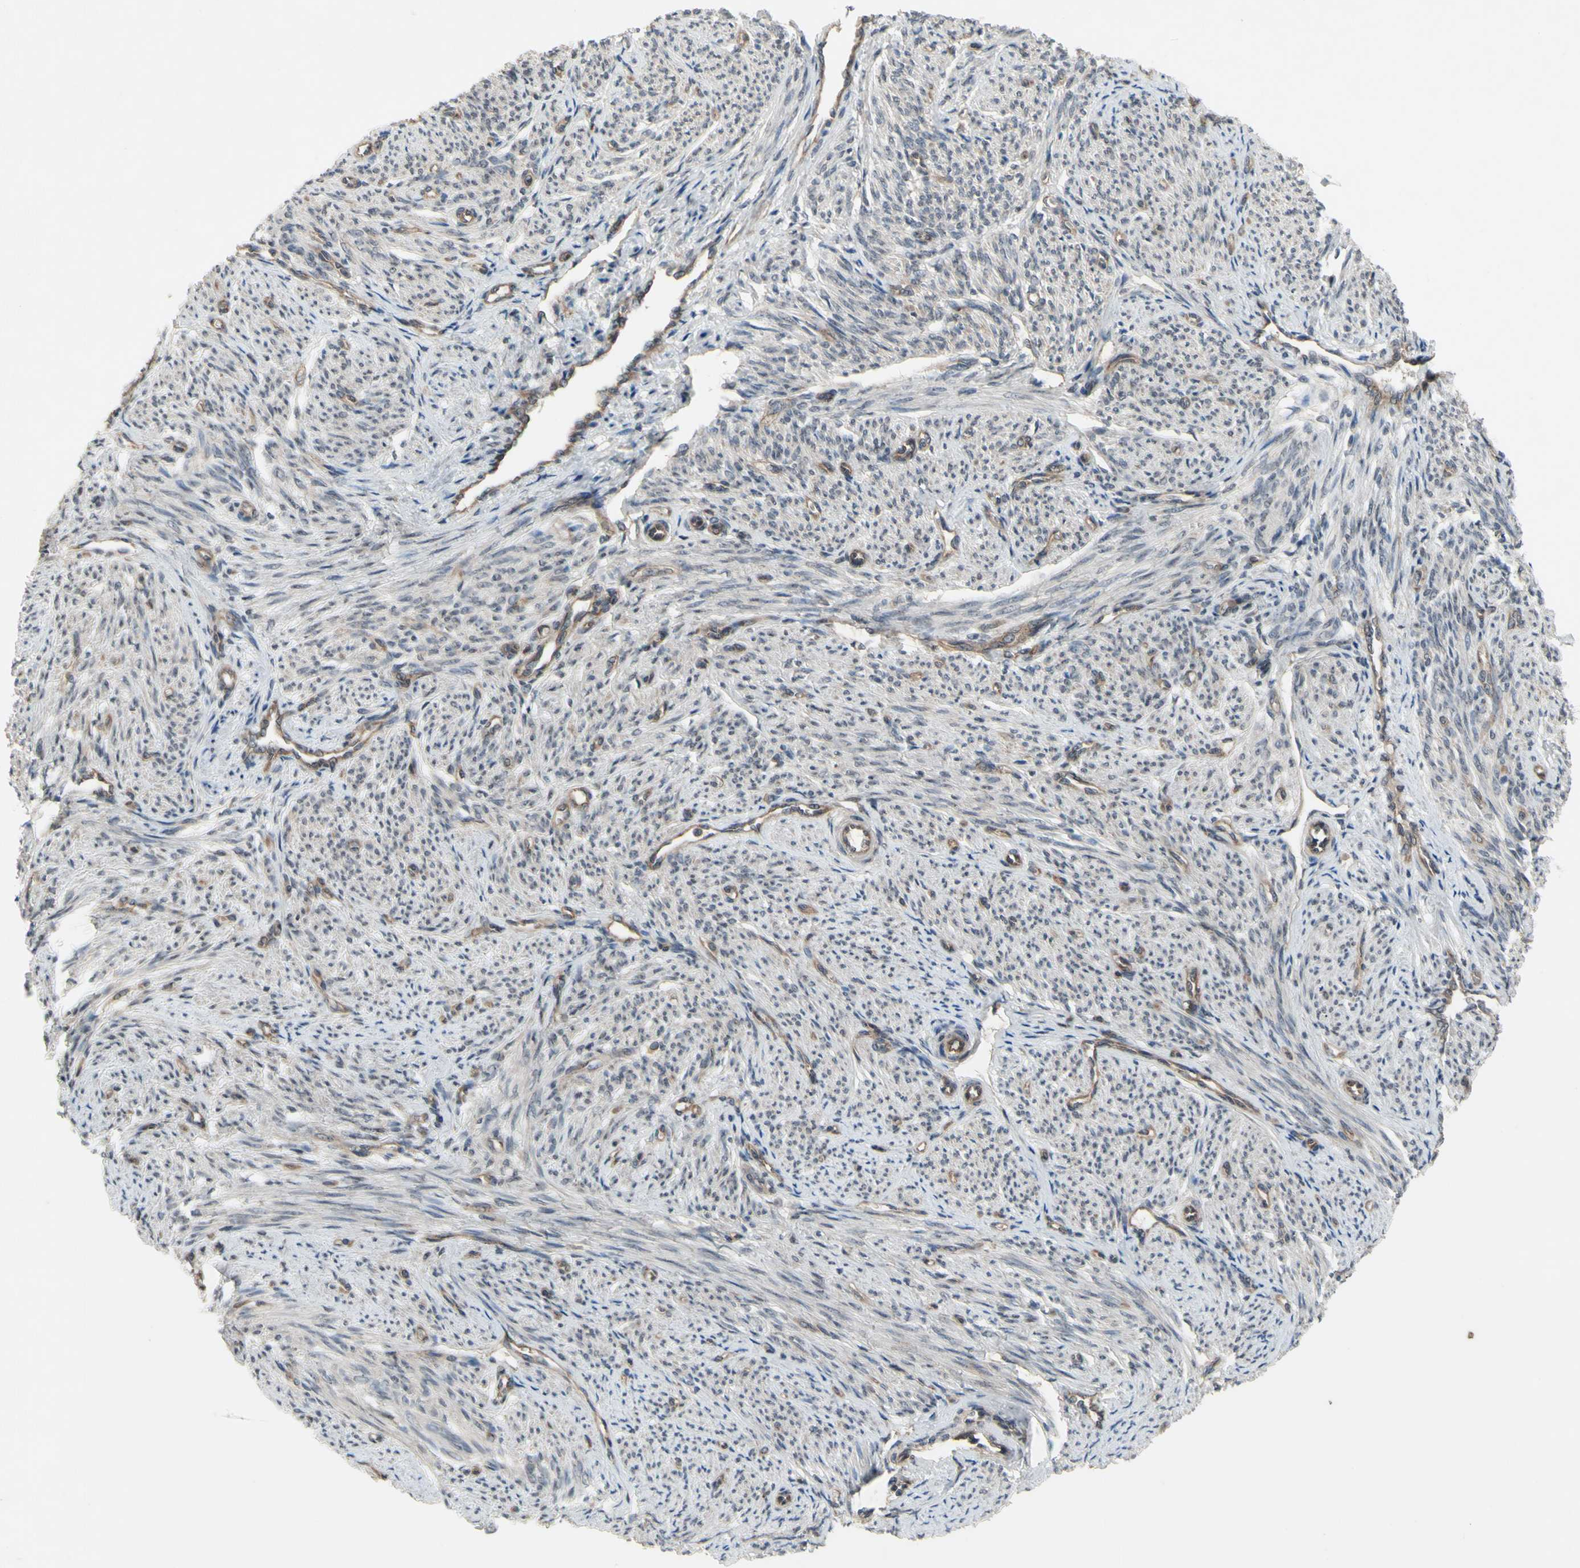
{"staining": {"intensity": "weak", "quantity": "<25%", "location": "cytoplasmic/membranous"}, "tissue": "smooth muscle", "cell_type": "Smooth muscle cells", "image_type": "normal", "snomed": [{"axis": "morphology", "description": "Normal tissue, NOS"}, {"axis": "topography", "description": "Smooth muscle"}], "caption": "Immunohistochemistry image of unremarkable smooth muscle: smooth muscle stained with DAB shows no significant protein staining in smooth muscle cells.", "gene": "TRDMT1", "patient": {"sex": "female", "age": 65}}